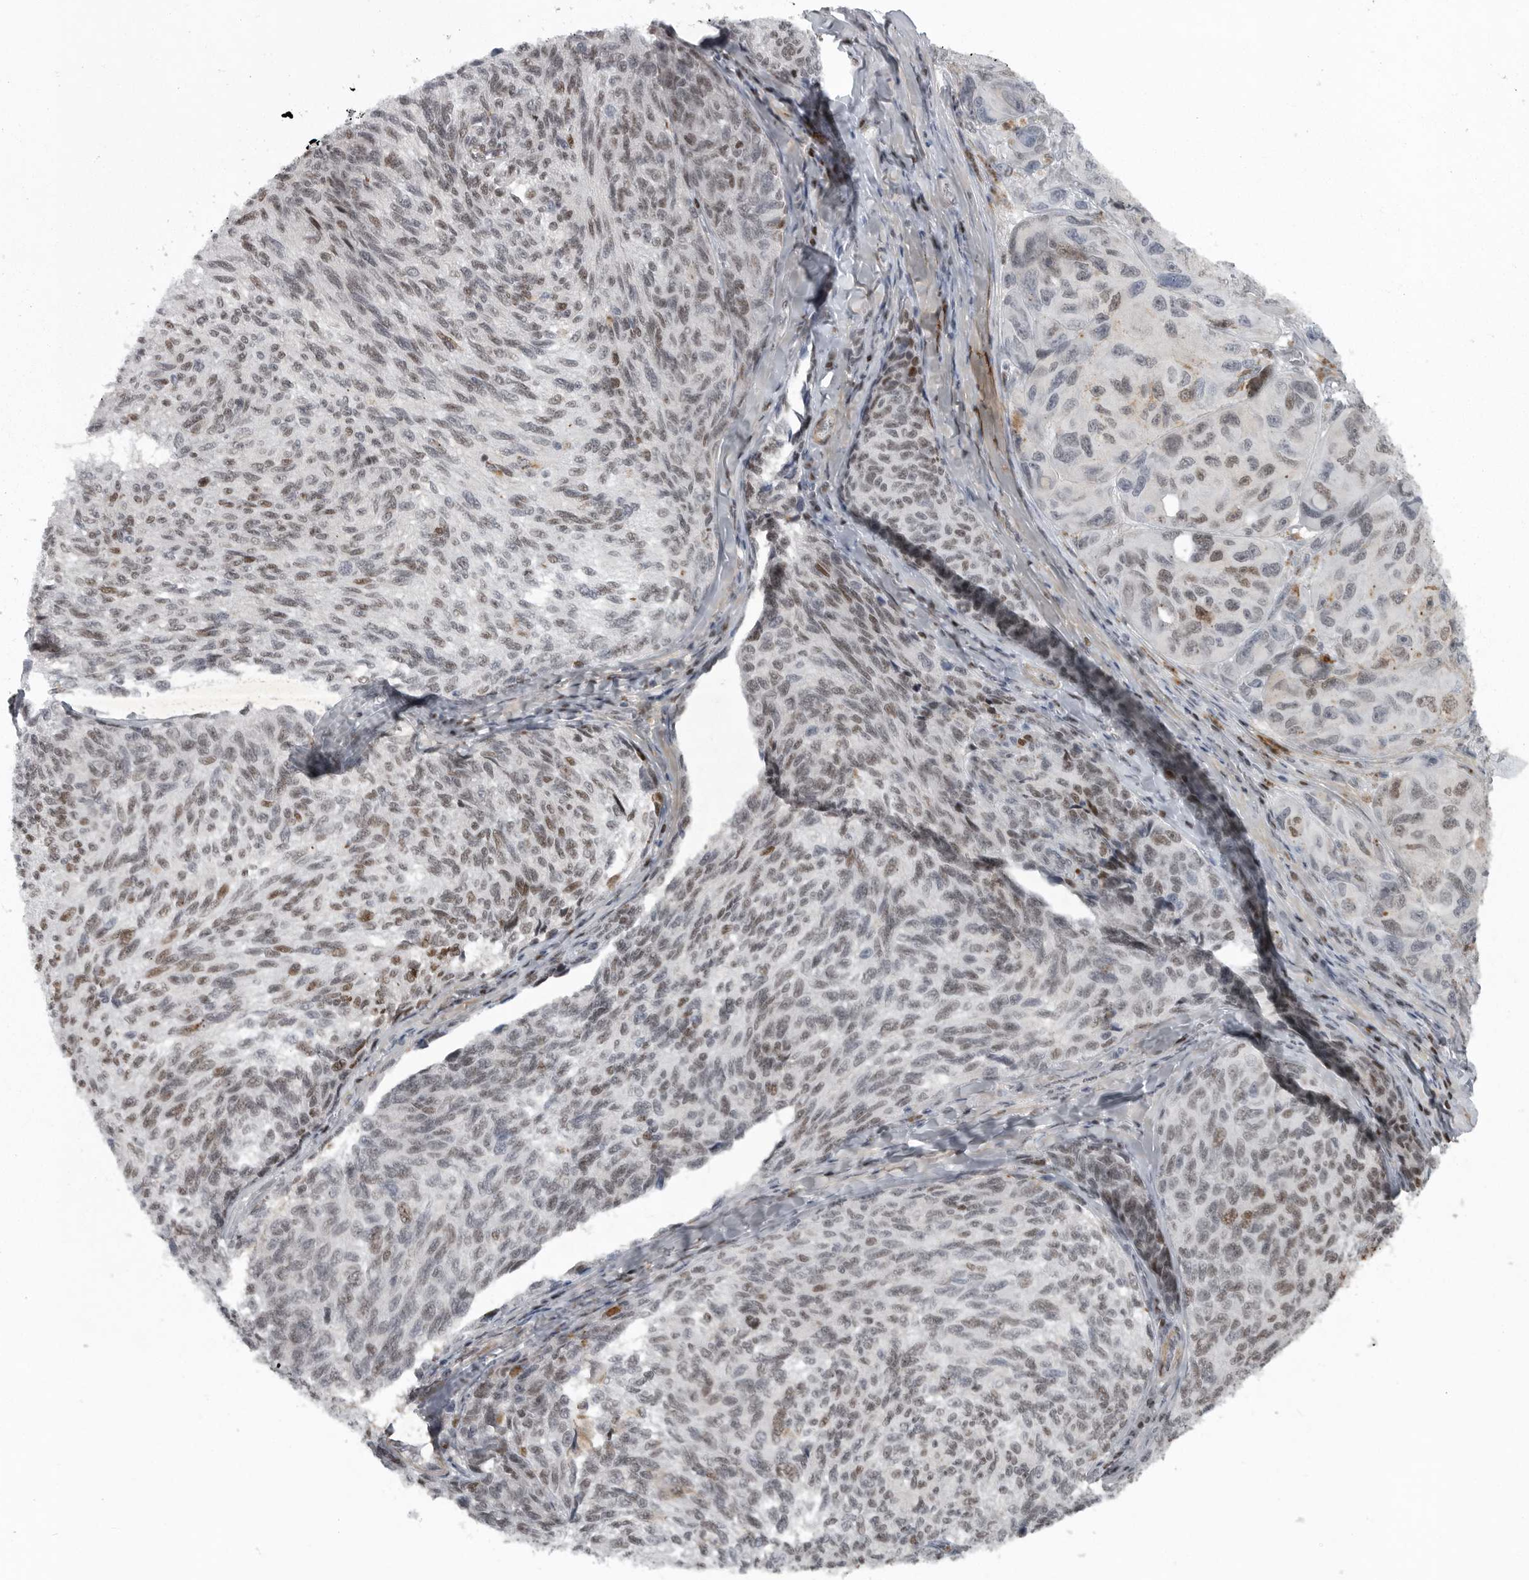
{"staining": {"intensity": "weak", "quantity": "25%-75%", "location": "nuclear"}, "tissue": "melanoma", "cell_type": "Tumor cells", "image_type": "cancer", "snomed": [{"axis": "morphology", "description": "Malignant melanoma, NOS"}, {"axis": "topography", "description": "Skin"}], "caption": "A brown stain shows weak nuclear positivity of a protein in melanoma tumor cells.", "gene": "HMGN3", "patient": {"sex": "female", "age": 73}}